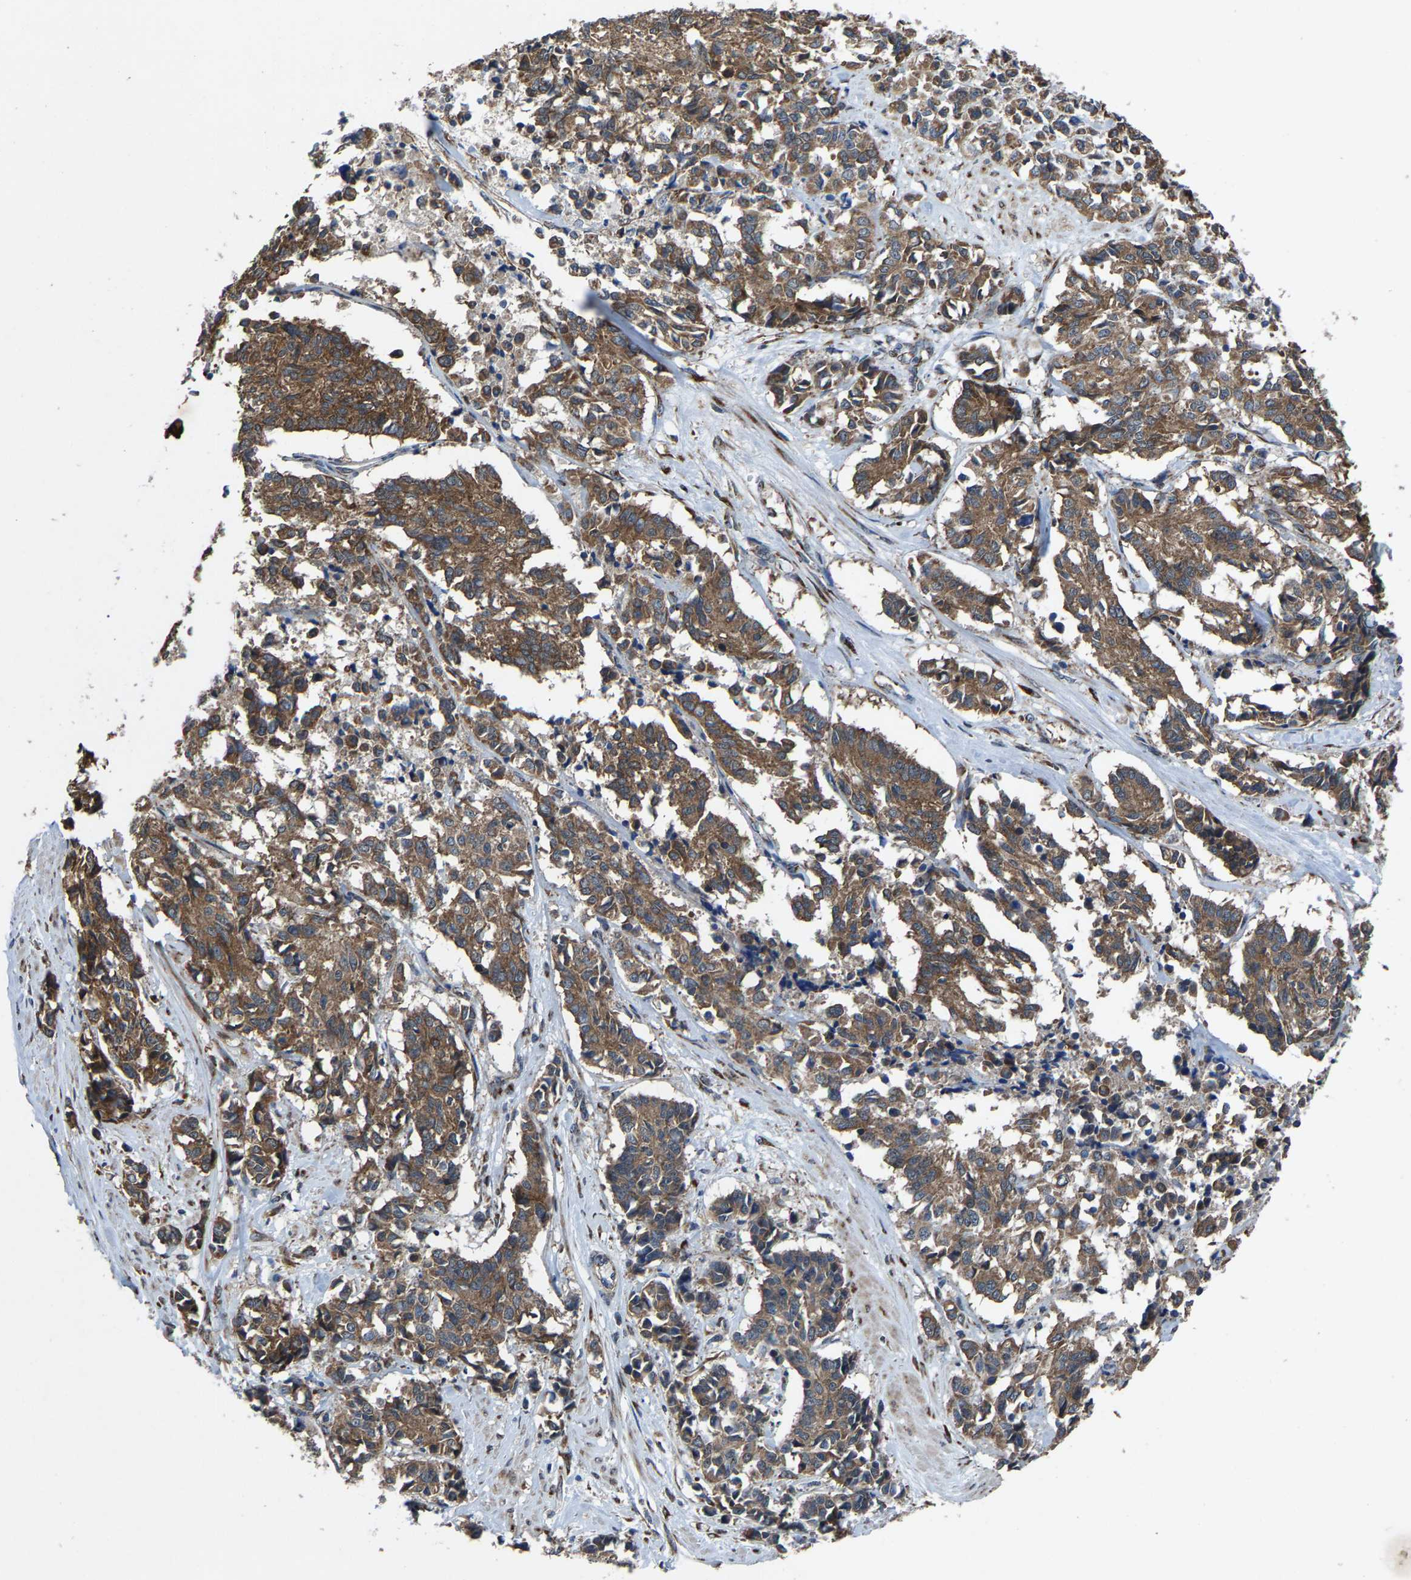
{"staining": {"intensity": "moderate", "quantity": ">75%", "location": "cytoplasmic/membranous"}, "tissue": "cervical cancer", "cell_type": "Tumor cells", "image_type": "cancer", "snomed": [{"axis": "morphology", "description": "Squamous cell carcinoma, NOS"}, {"axis": "topography", "description": "Cervix"}], "caption": "Immunohistochemical staining of human cervical cancer (squamous cell carcinoma) exhibits medium levels of moderate cytoplasmic/membranous staining in about >75% of tumor cells. (Brightfield microscopy of DAB IHC at high magnification).", "gene": "PDP1", "patient": {"sex": "female", "age": 35}}